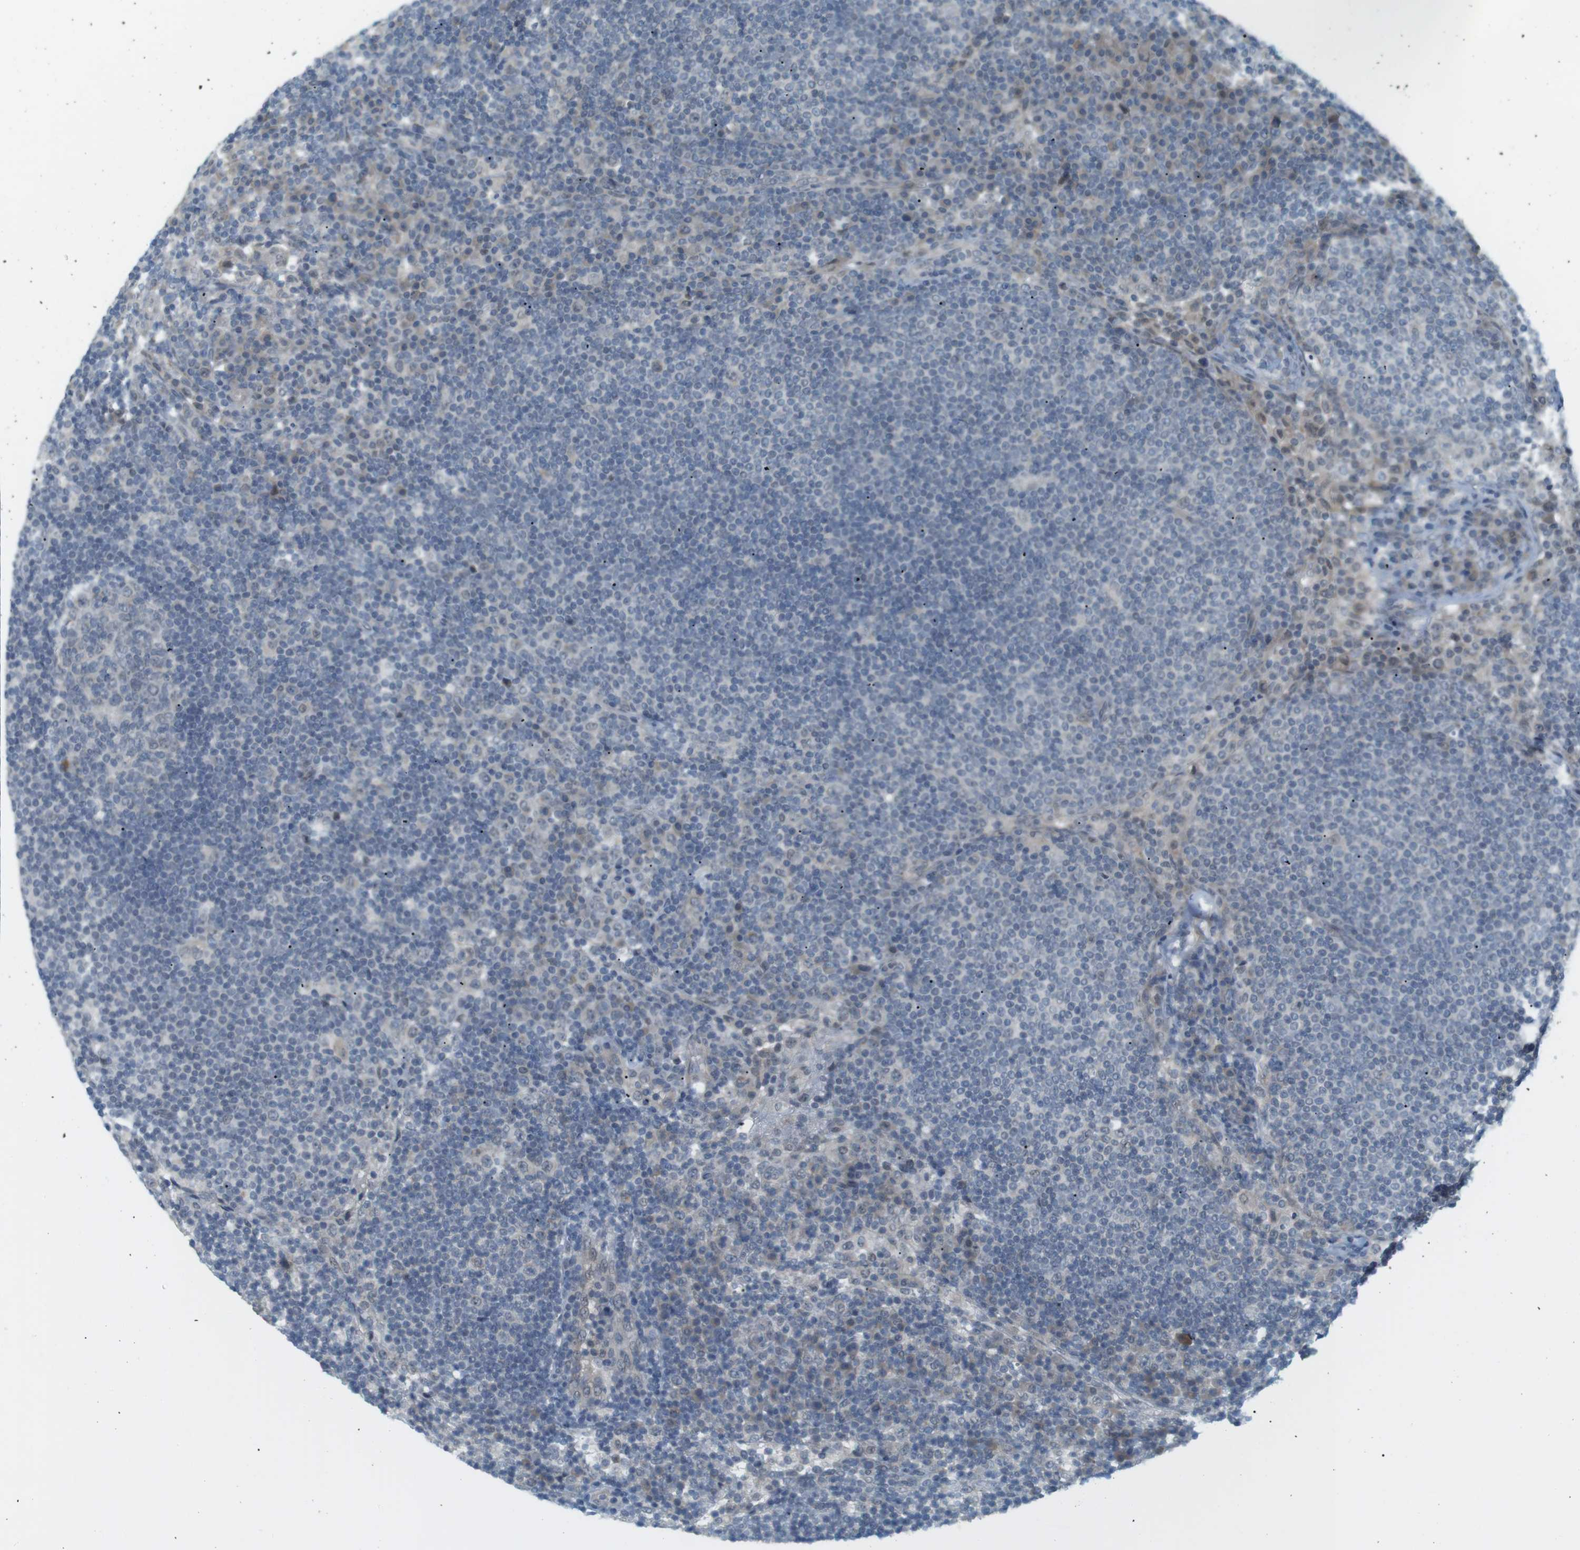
{"staining": {"intensity": "negative", "quantity": "none", "location": "none"}, "tissue": "lymph node", "cell_type": "Germinal center cells", "image_type": "normal", "snomed": [{"axis": "morphology", "description": "Normal tissue, NOS"}, {"axis": "topography", "description": "Lymph node"}], "caption": "Benign lymph node was stained to show a protein in brown. There is no significant expression in germinal center cells. Brightfield microscopy of immunohistochemistry stained with DAB (3,3'-diaminobenzidine) (brown) and hematoxylin (blue), captured at high magnification.", "gene": "RTN3", "patient": {"sex": "female", "age": 53}}